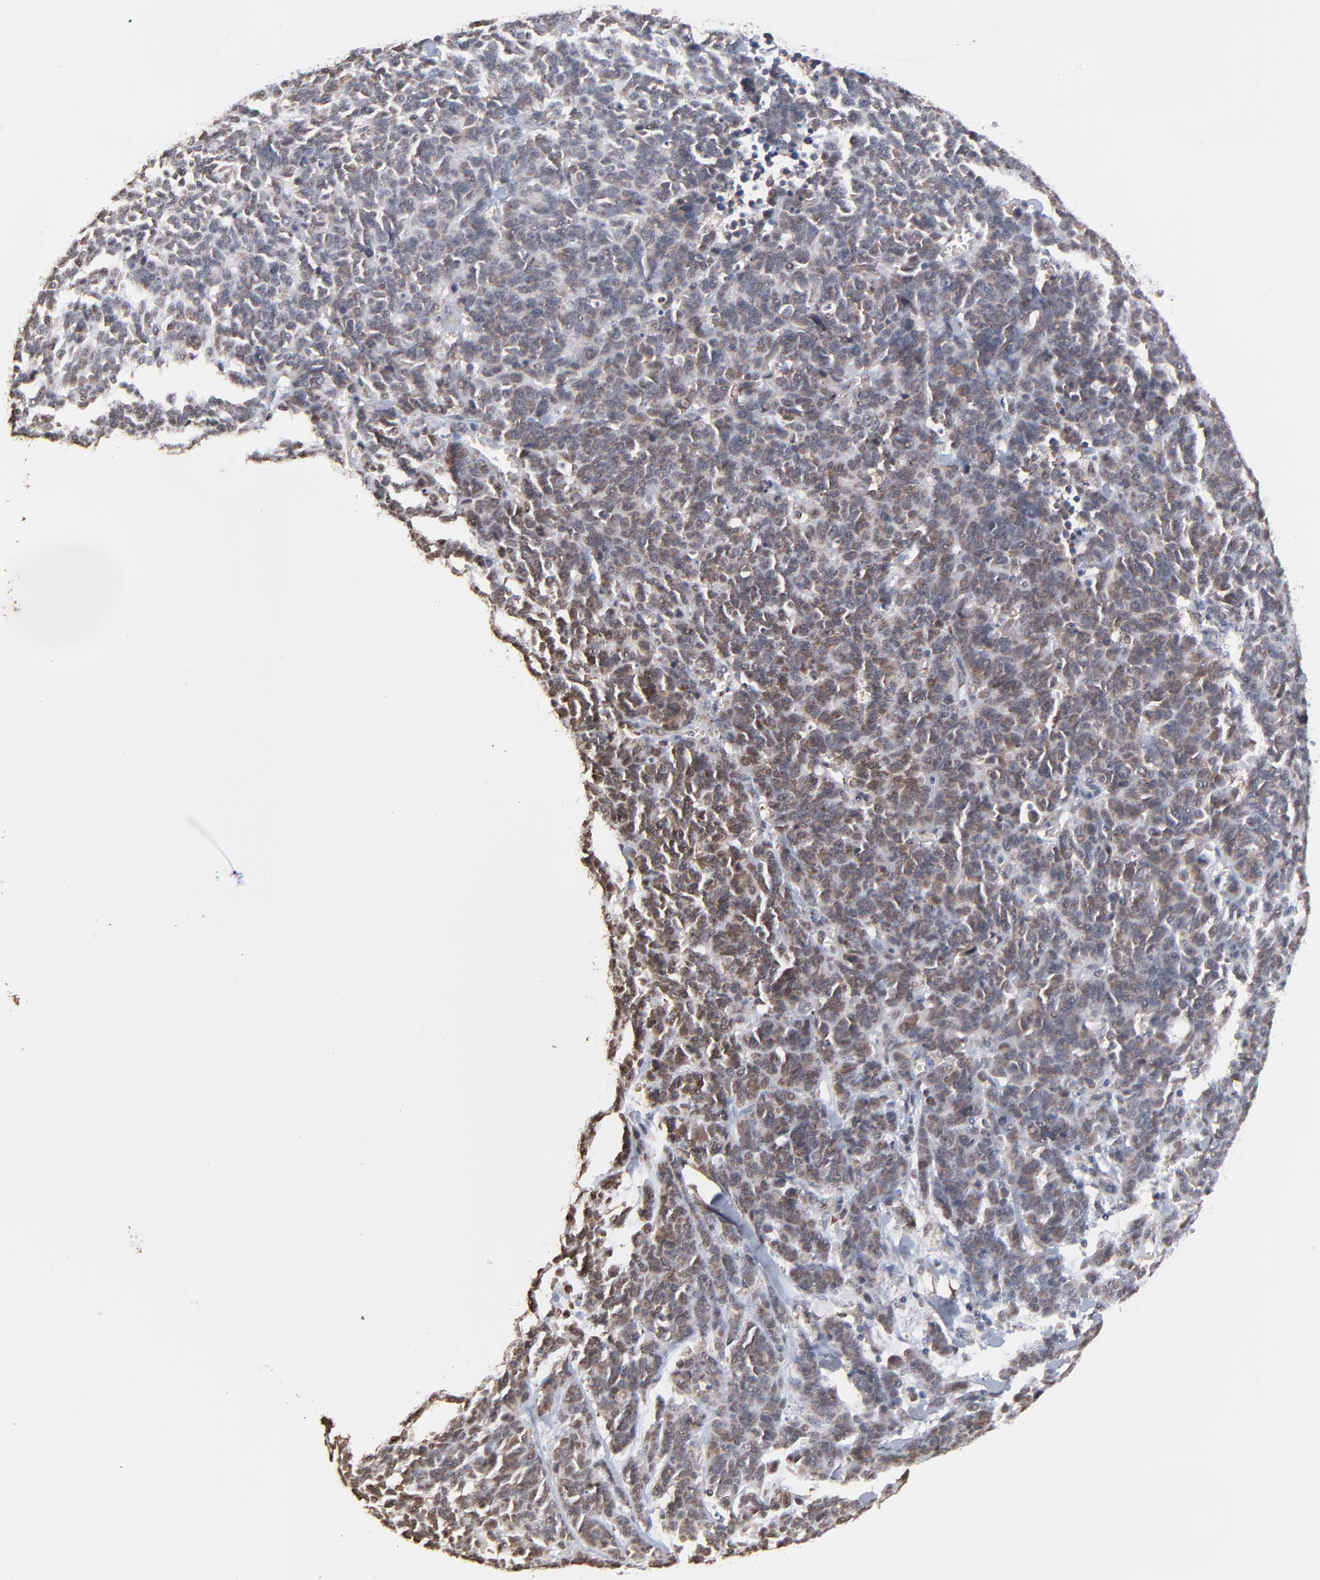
{"staining": {"intensity": "weak", "quantity": "25%-75%", "location": "cytoplasmic/membranous"}, "tissue": "lung cancer", "cell_type": "Tumor cells", "image_type": "cancer", "snomed": [{"axis": "morphology", "description": "Neoplasm, malignant, NOS"}, {"axis": "topography", "description": "Lung"}], "caption": "An immunohistochemistry image of neoplastic tissue is shown. Protein staining in brown labels weak cytoplasmic/membranous positivity in lung malignant neoplasm within tumor cells. The staining was performed using DAB, with brown indicating positive protein expression. Nuclei are stained blue with hematoxylin.", "gene": "CHM", "patient": {"sex": "female", "age": 58}}